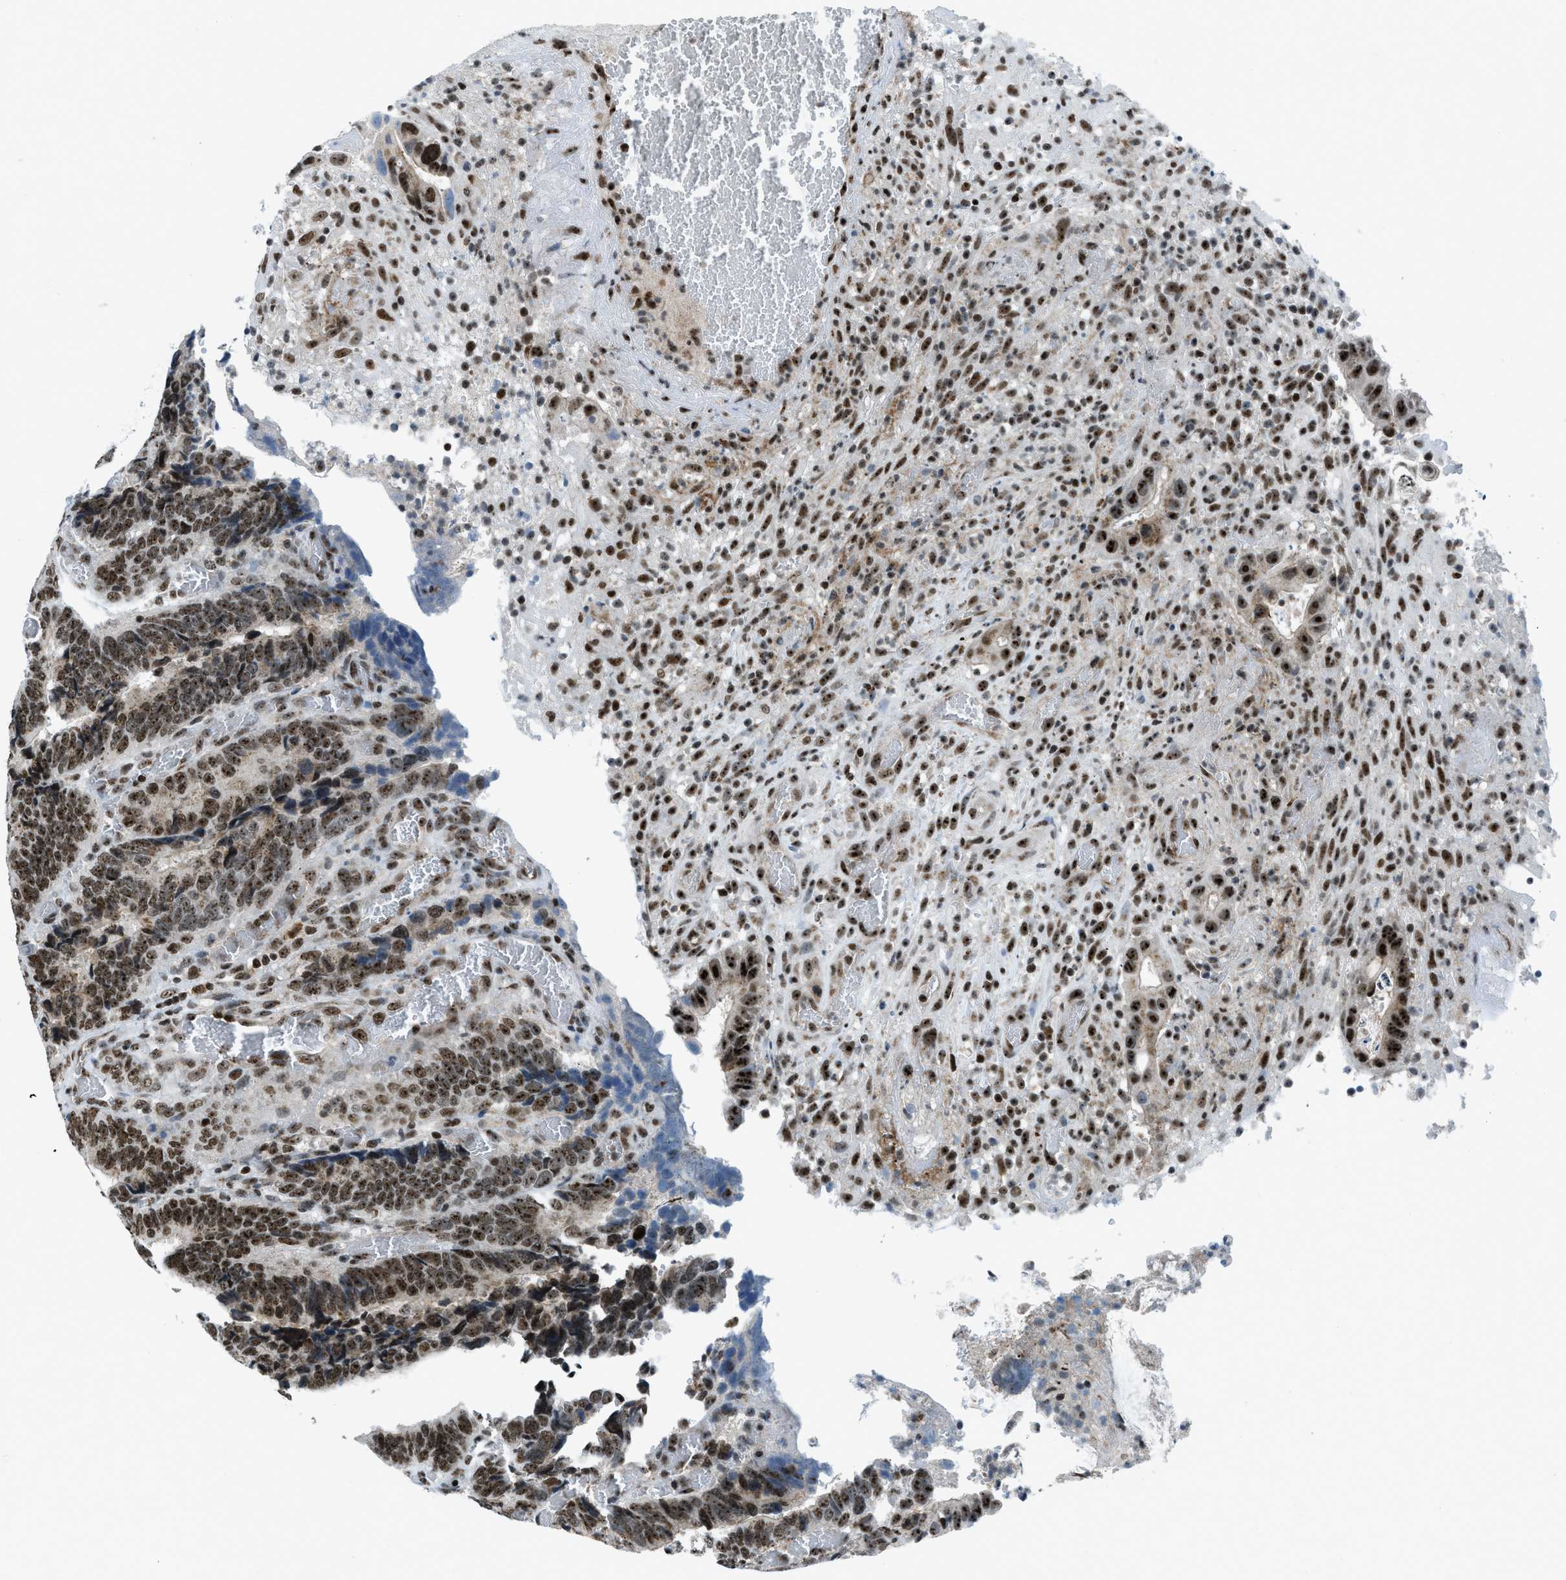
{"staining": {"intensity": "strong", "quantity": ">75%", "location": "nuclear"}, "tissue": "colorectal cancer", "cell_type": "Tumor cells", "image_type": "cancer", "snomed": [{"axis": "morphology", "description": "Adenocarcinoma, NOS"}, {"axis": "topography", "description": "Colon"}], "caption": "Immunohistochemistry (IHC) of colorectal cancer (adenocarcinoma) demonstrates high levels of strong nuclear staining in approximately >75% of tumor cells.", "gene": "RAD51B", "patient": {"sex": "male", "age": 72}}